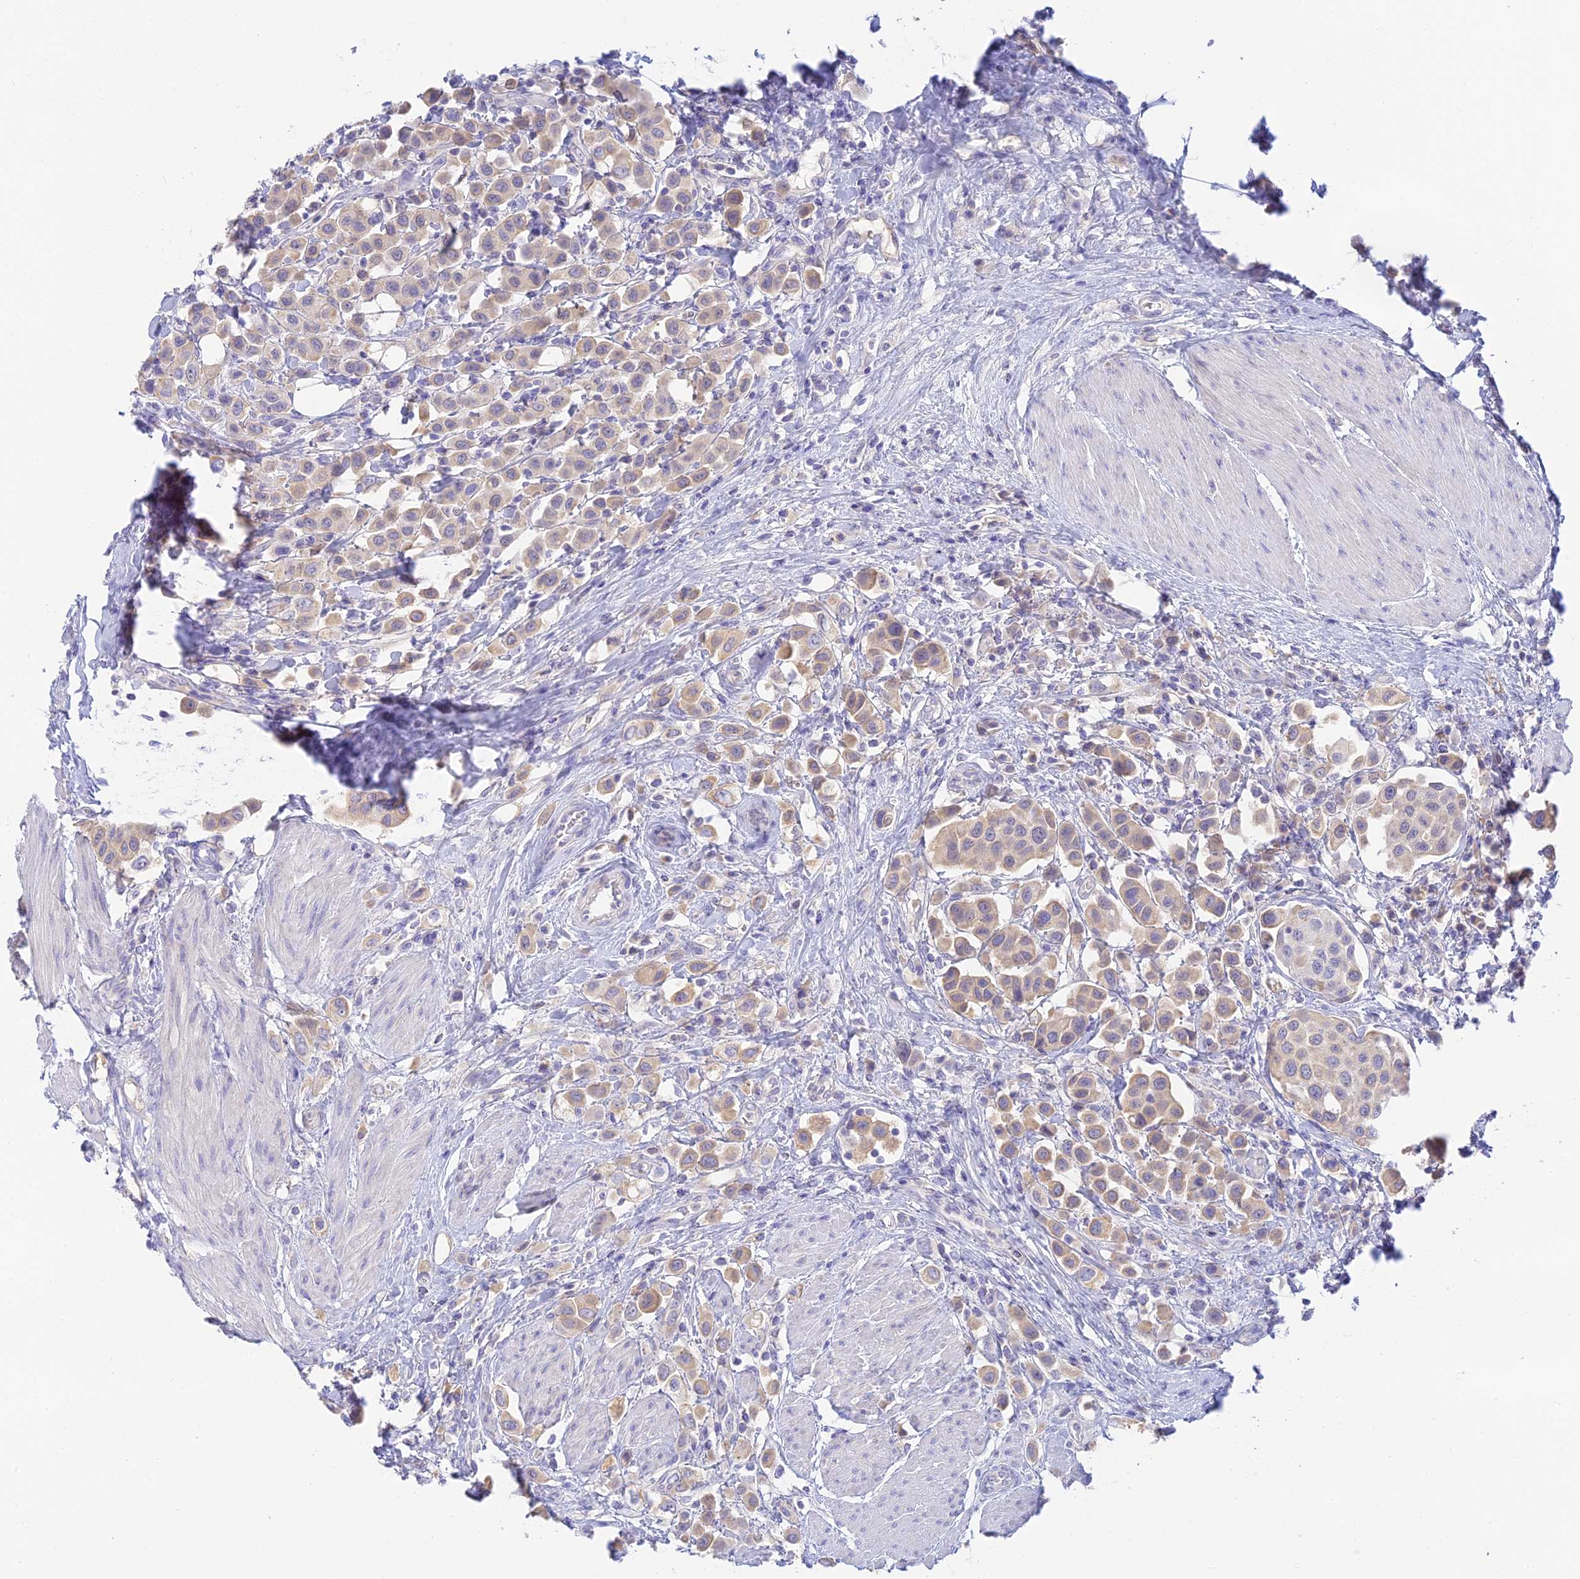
{"staining": {"intensity": "weak", "quantity": ">75%", "location": "cytoplasmic/membranous"}, "tissue": "urothelial cancer", "cell_type": "Tumor cells", "image_type": "cancer", "snomed": [{"axis": "morphology", "description": "Urothelial carcinoma, High grade"}, {"axis": "topography", "description": "Urinary bladder"}], "caption": "Protein expression analysis of human urothelial carcinoma (high-grade) reveals weak cytoplasmic/membranous expression in approximately >75% of tumor cells. (DAB (3,3'-diaminobenzidine) IHC with brightfield microscopy, high magnification).", "gene": "INTS13", "patient": {"sex": "male", "age": 50}}